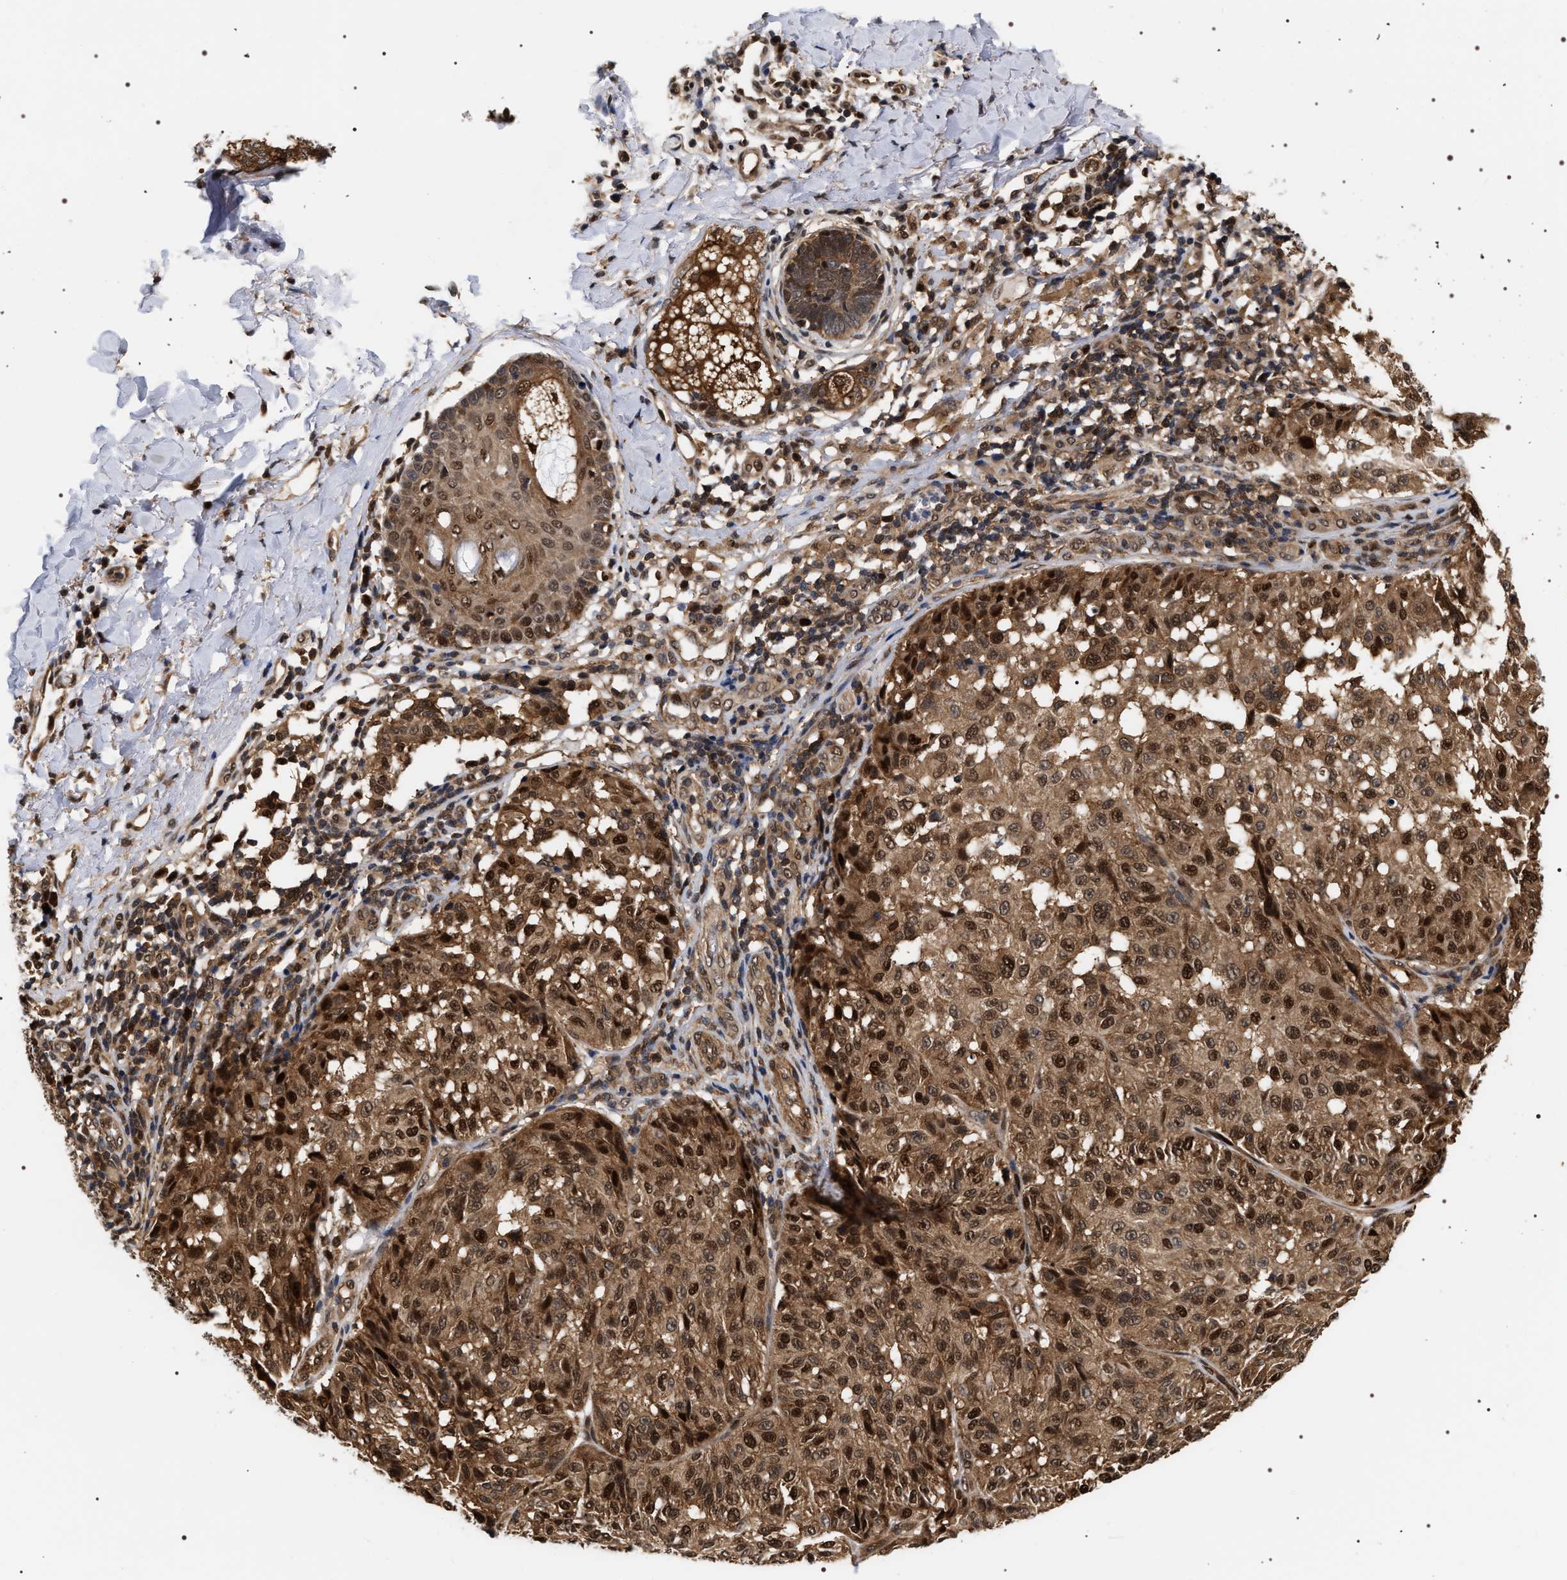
{"staining": {"intensity": "strong", "quantity": ">75%", "location": "cytoplasmic/membranous,nuclear"}, "tissue": "melanoma", "cell_type": "Tumor cells", "image_type": "cancer", "snomed": [{"axis": "morphology", "description": "Malignant melanoma, NOS"}, {"axis": "topography", "description": "Skin"}], "caption": "Malignant melanoma stained with immunohistochemistry displays strong cytoplasmic/membranous and nuclear positivity in about >75% of tumor cells. (brown staining indicates protein expression, while blue staining denotes nuclei).", "gene": "BAG6", "patient": {"sex": "female", "age": 46}}